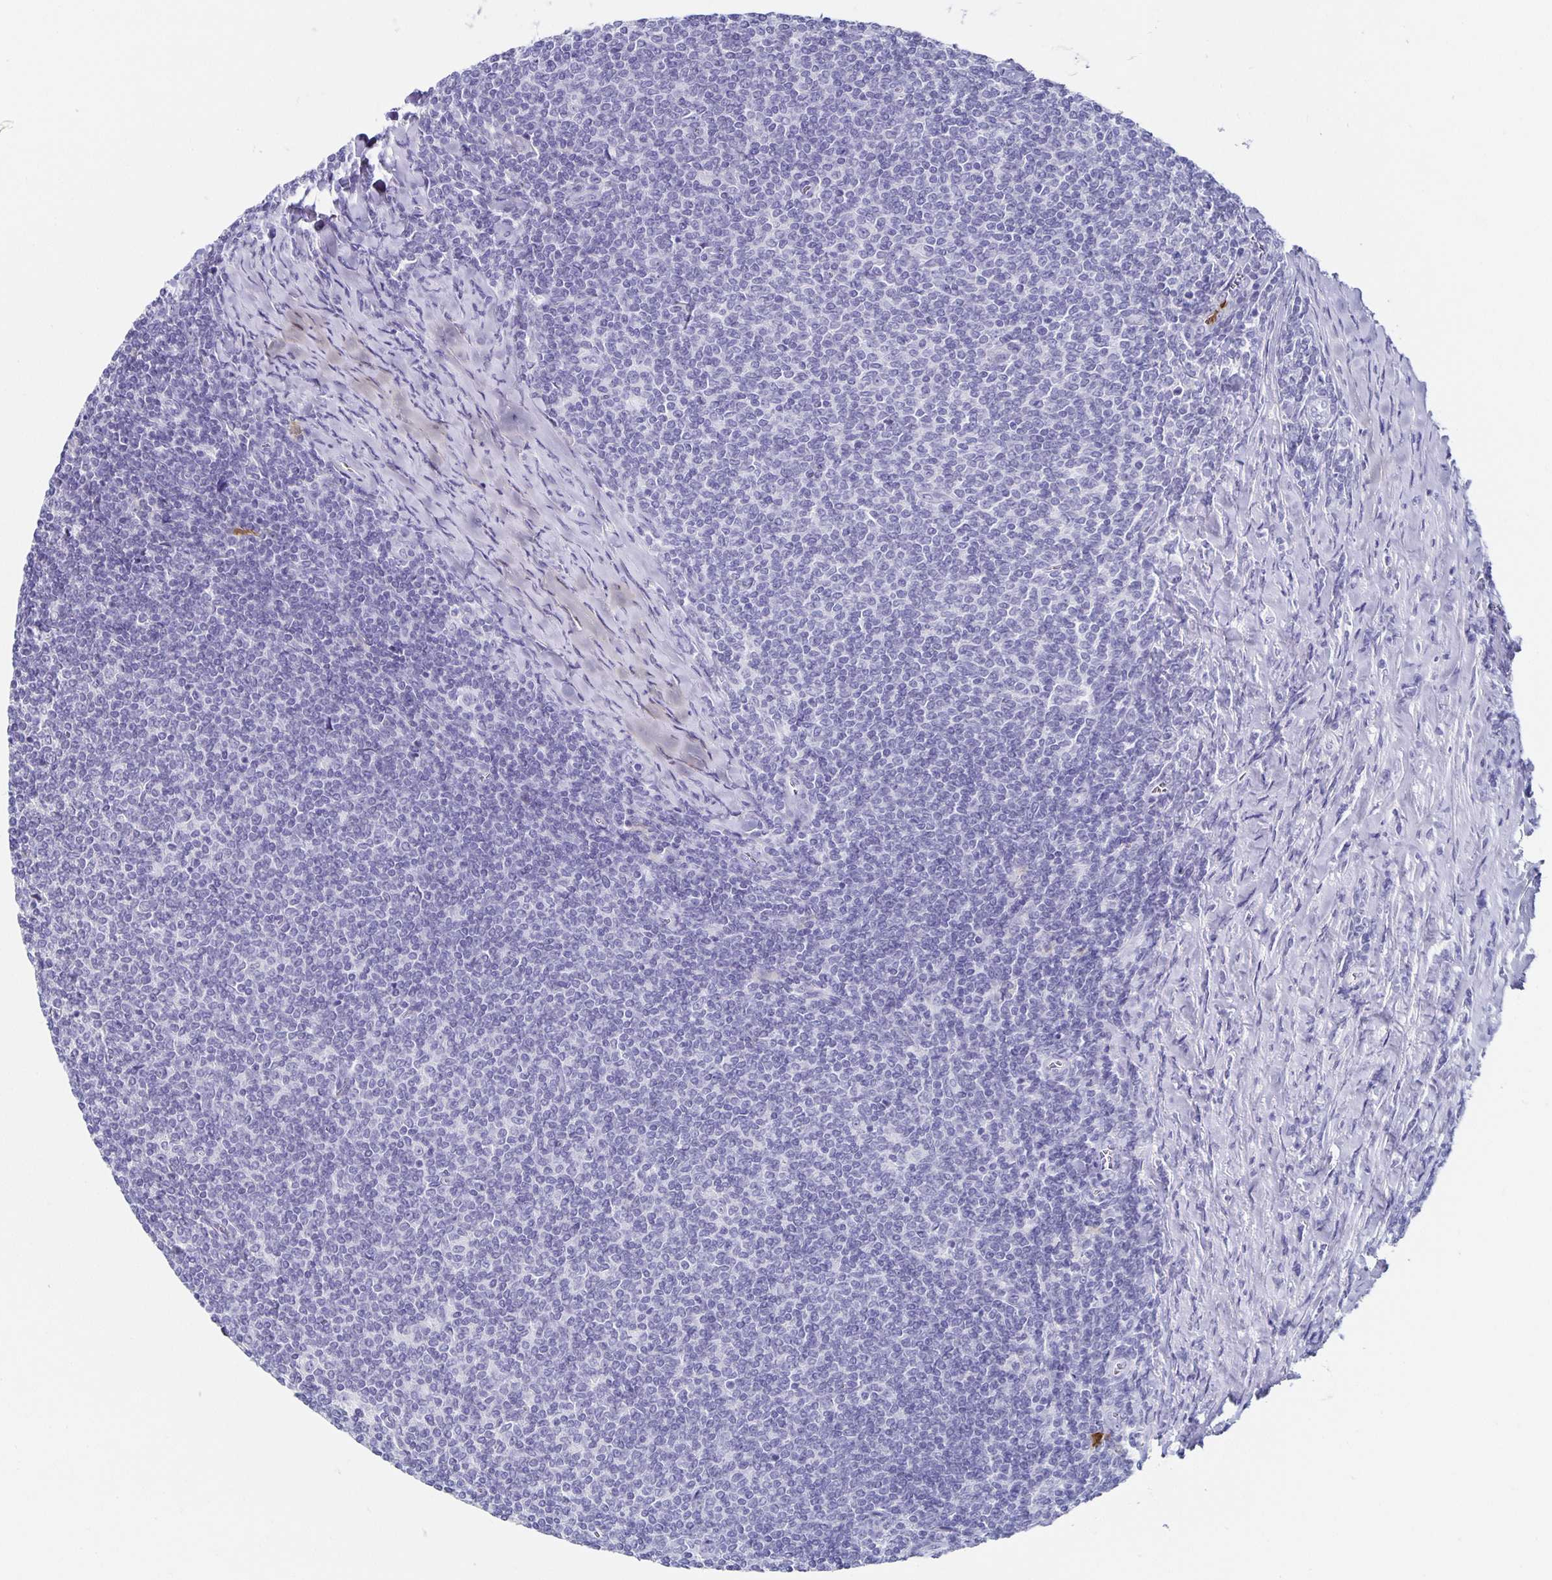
{"staining": {"intensity": "negative", "quantity": "none", "location": "none"}, "tissue": "lymphoma", "cell_type": "Tumor cells", "image_type": "cancer", "snomed": [{"axis": "morphology", "description": "Malignant lymphoma, non-Hodgkin's type, Low grade"}, {"axis": "topography", "description": "Lymph node"}], "caption": "Immunohistochemistry (IHC) image of neoplastic tissue: lymphoma stained with DAB shows no significant protein staining in tumor cells.", "gene": "CHGA", "patient": {"sex": "male", "age": 52}}